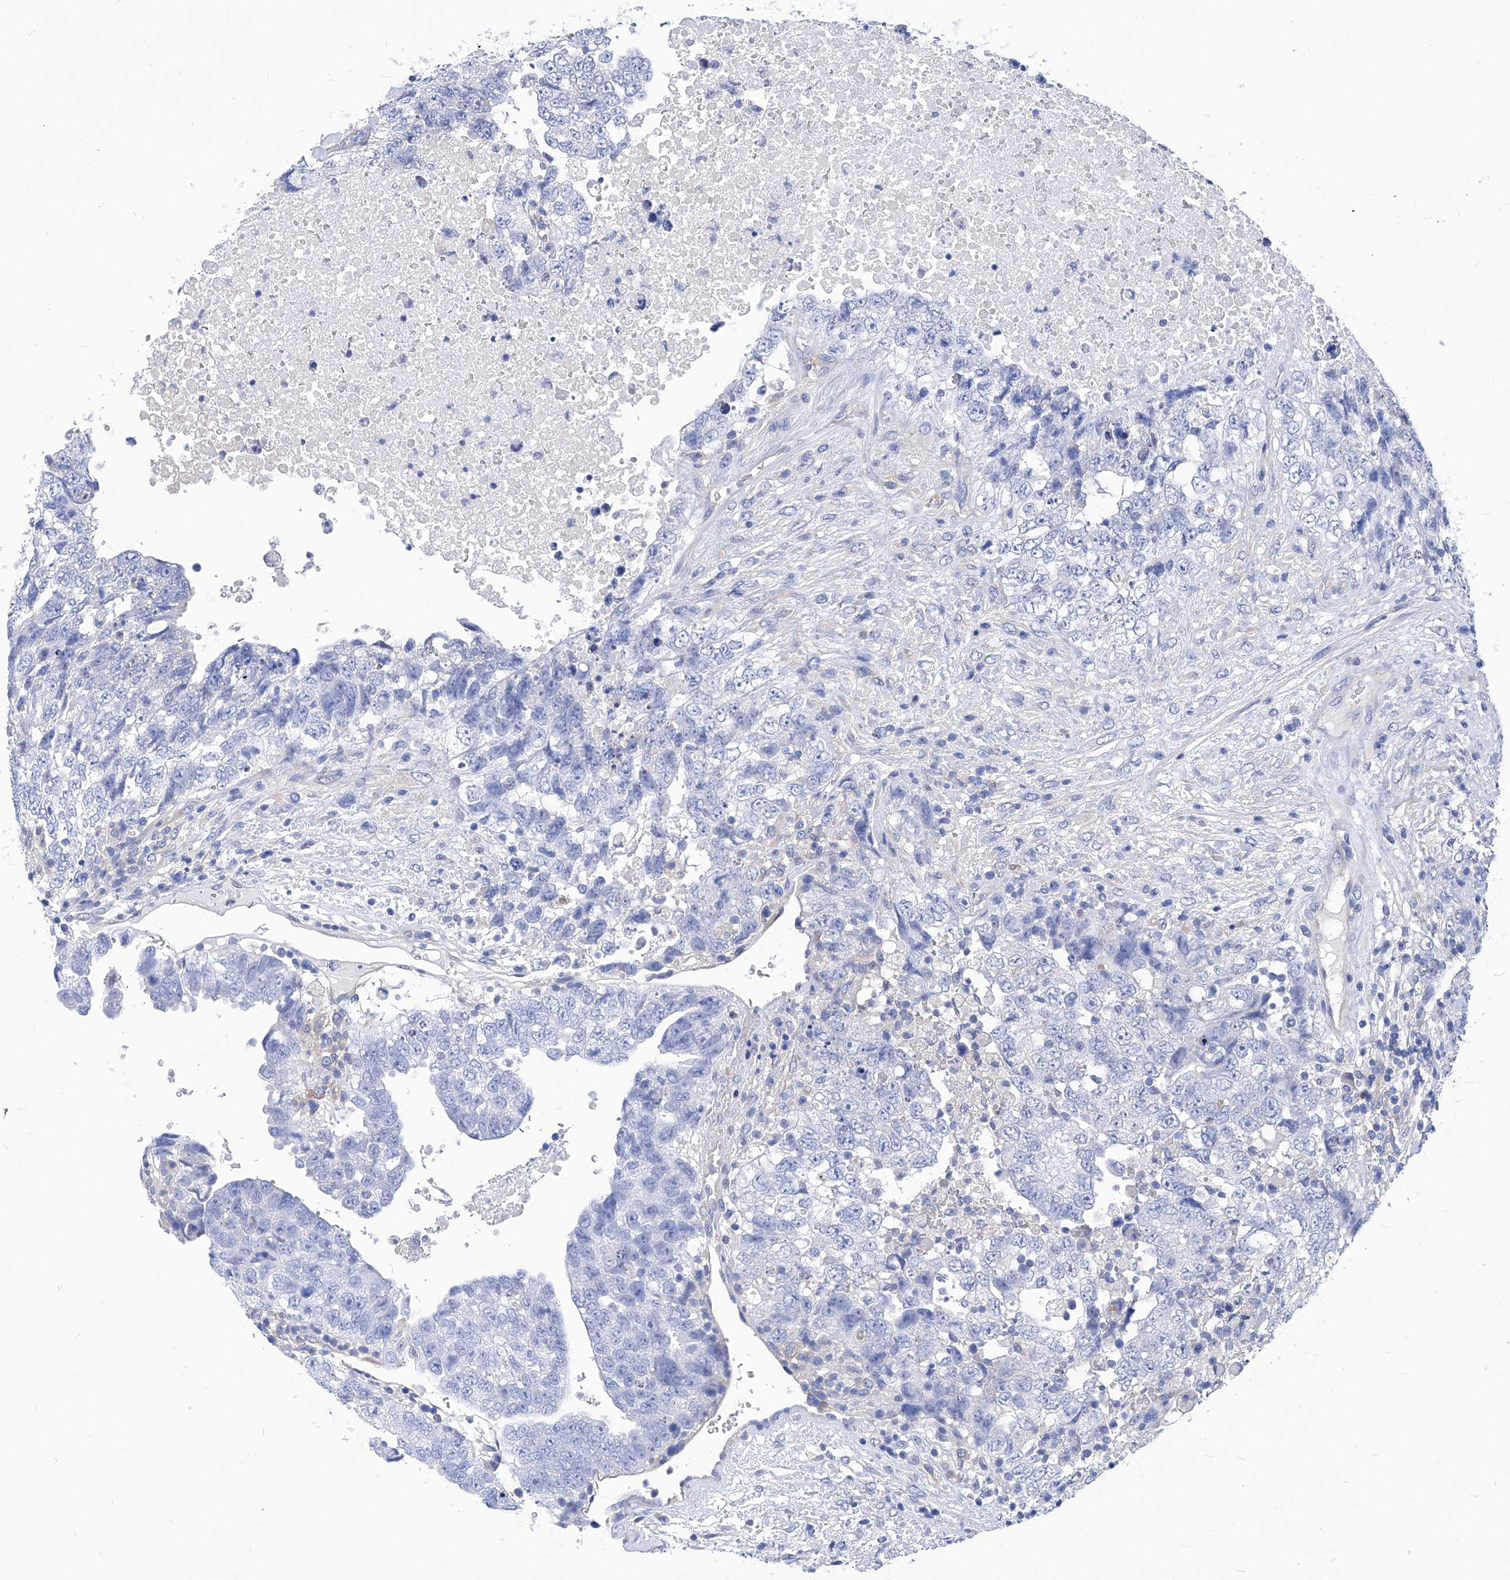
{"staining": {"intensity": "negative", "quantity": "none", "location": "none"}, "tissue": "testis cancer", "cell_type": "Tumor cells", "image_type": "cancer", "snomed": [{"axis": "morphology", "description": "Carcinoma, Embryonal, NOS"}, {"axis": "topography", "description": "Testis"}], "caption": "An image of human embryonal carcinoma (testis) is negative for staining in tumor cells. The staining was performed using DAB to visualize the protein expression in brown, while the nuclei were stained in blue with hematoxylin (Magnification: 20x).", "gene": "XPNPEP1", "patient": {"sex": "male", "age": 37}}